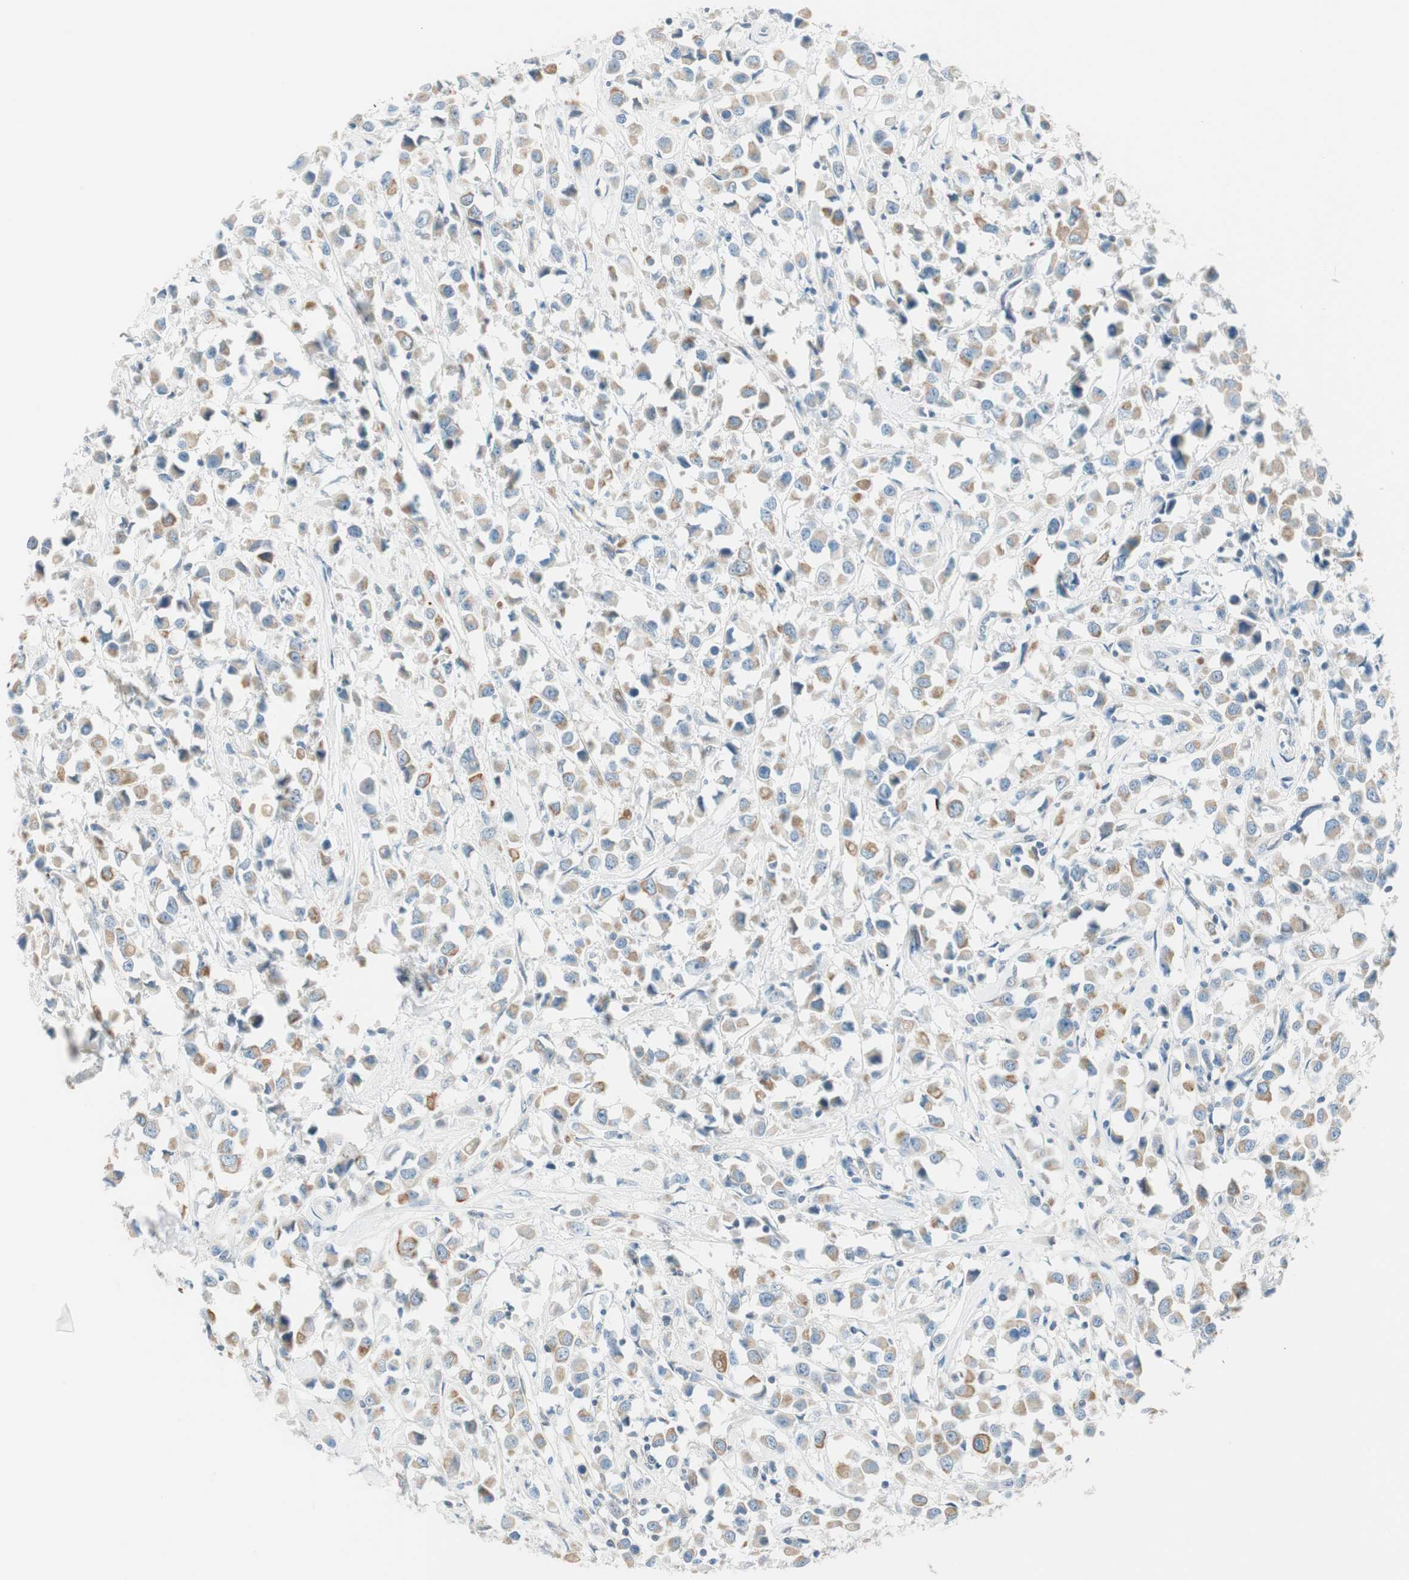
{"staining": {"intensity": "moderate", "quantity": ">75%", "location": "cytoplasmic/membranous"}, "tissue": "breast cancer", "cell_type": "Tumor cells", "image_type": "cancer", "snomed": [{"axis": "morphology", "description": "Duct carcinoma"}, {"axis": "topography", "description": "Breast"}], "caption": "Immunohistochemistry micrograph of neoplastic tissue: human intraductal carcinoma (breast) stained using immunohistochemistry (IHC) shows medium levels of moderate protein expression localized specifically in the cytoplasmic/membranous of tumor cells, appearing as a cytoplasmic/membranous brown color.", "gene": "GNAO1", "patient": {"sex": "female", "age": 61}}